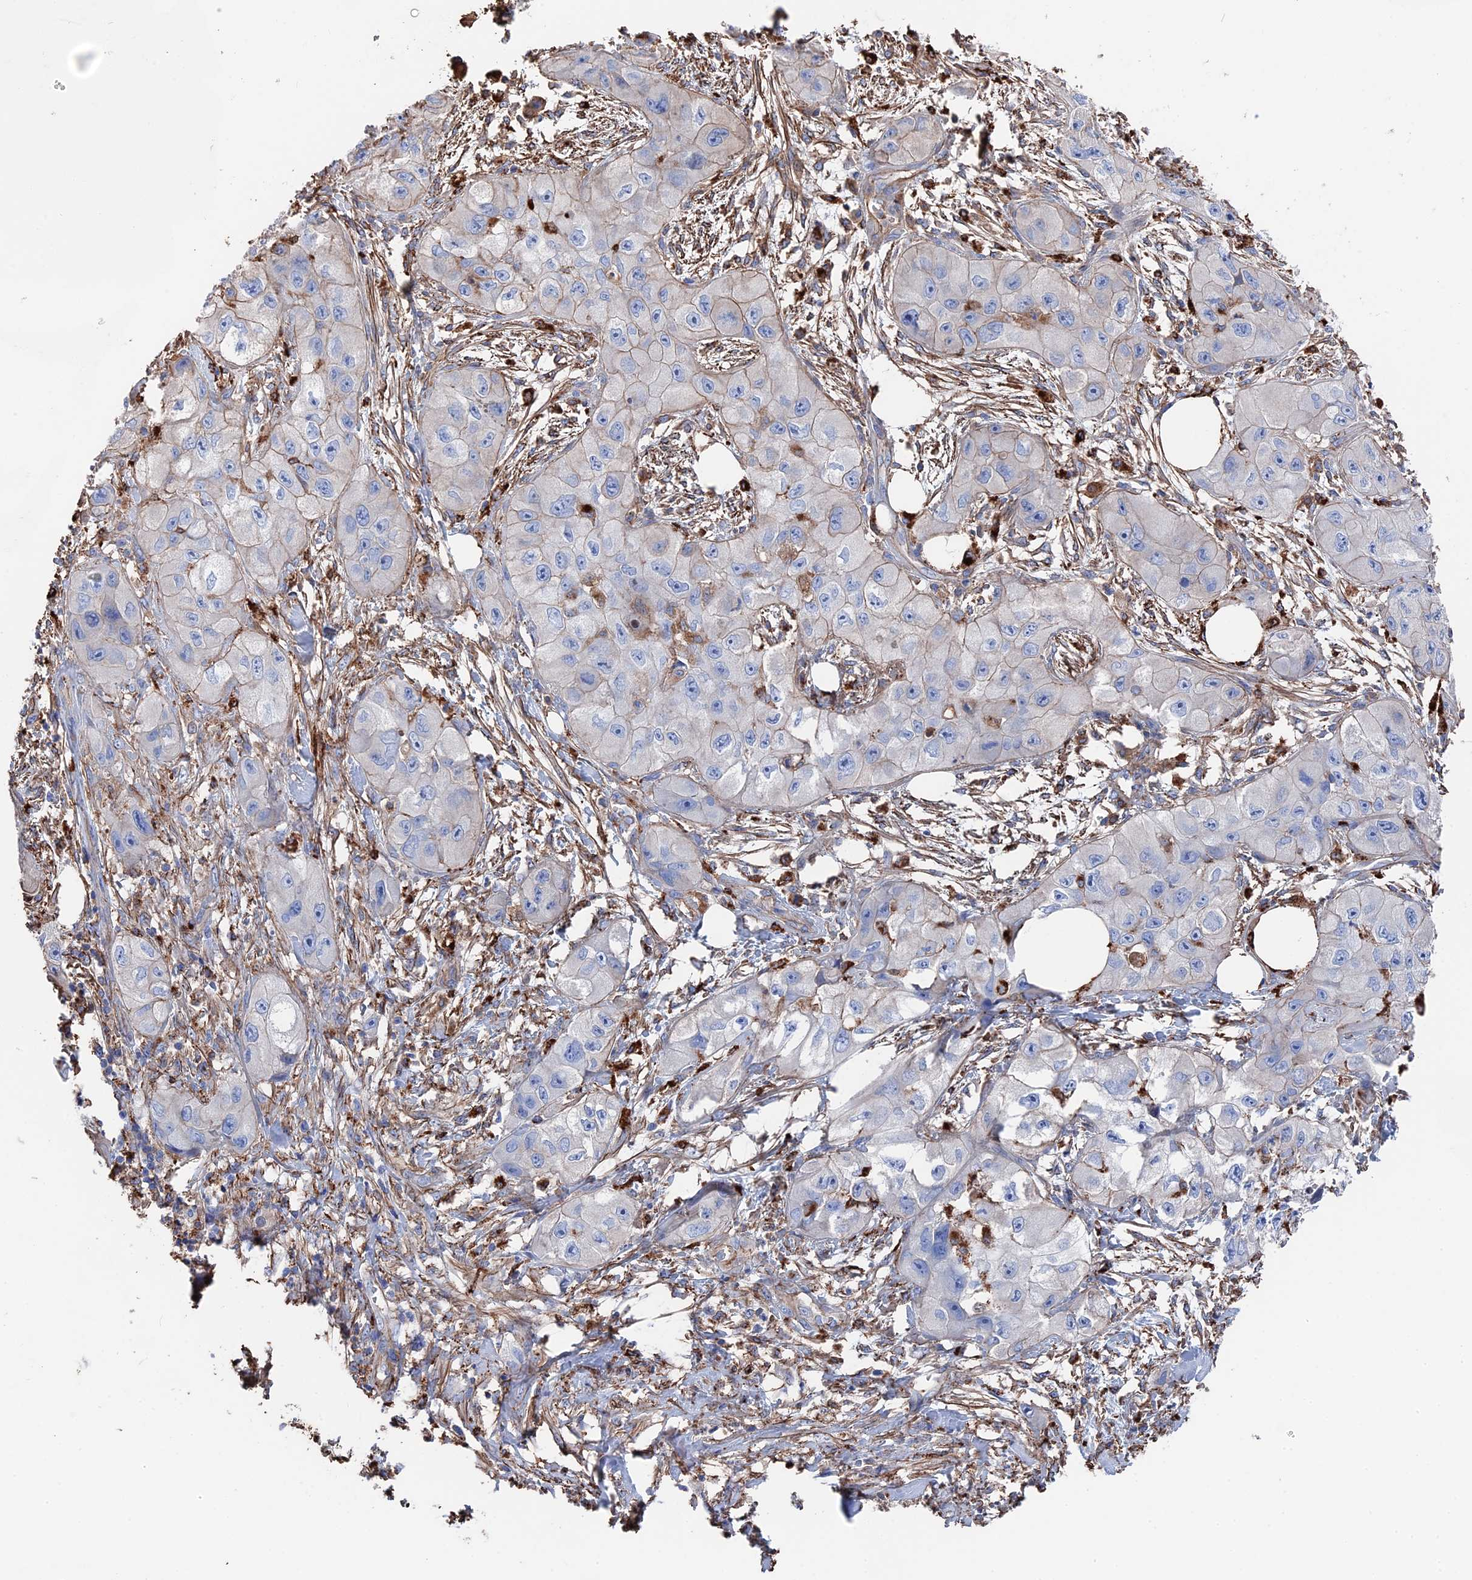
{"staining": {"intensity": "negative", "quantity": "none", "location": "none"}, "tissue": "skin cancer", "cell_type": "Tumor cells", "image_type": "cancer", "snomed": [{"axis": "morphology", "description": "Squamous cell carcinoma, NOS"}, {"axis": "topography", "description": "Skin"}, {"axis": "topography", "description": "Subcutis"}], "caption": "Immunohistochemistry image of neoplastic tissue: human skin cancer (squamous cell carcinoma) stained with DAB displays no significant protein staining in tumor cells.", "gene": "STRA6", "patient": {"sex": "male", "age": 73}}